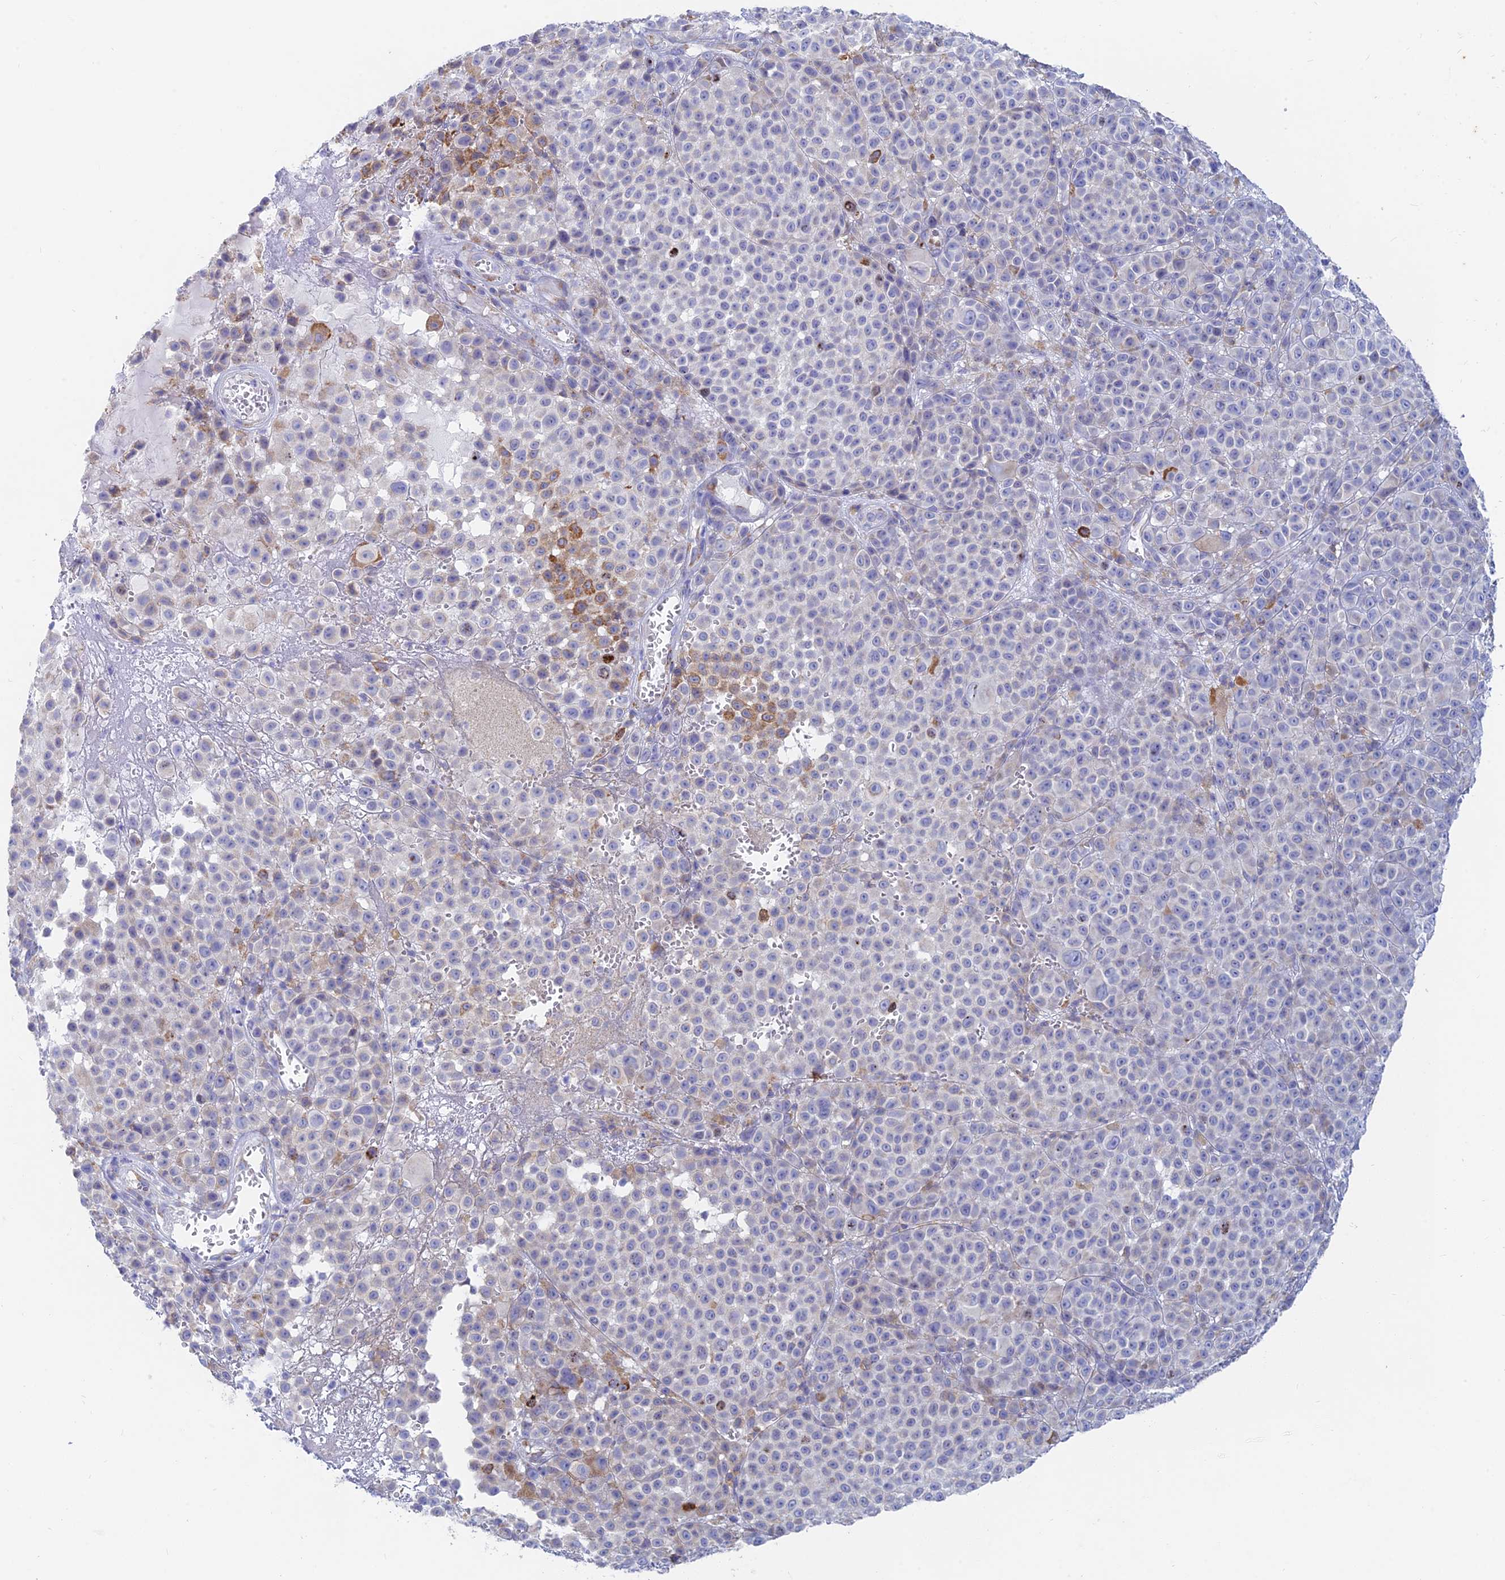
{"staining": {"intensity": "moderate", "quantity": "<25%", "location": "cytoplasmic/membranous"}, "tissue": "melanoma", "cell_type": "Tumor cells", "image_type": "cancer", "snomed": [{"axis": "morphology", "description": "Malignant melanoma, NOS"}, {"axis": "topography", "description": "Skin"}], "caption": "High-magnification brightfield microscopy of melanoma stained with DAB (3,3'-diaminobenzidine) (brown) and counterstained with hematoxylin (blue). tumor cells exhibit moderate cytoplasmic/membranous positivity is identified in about<25% of cells. (Stains: DAB (3,3'-diaminobenzidine) in brown, nuclei in blue, Microscopy: brightfield microscopy at high magnification).", "gene": "WDR35", "patient": {"sex": "female", "age": 94}}